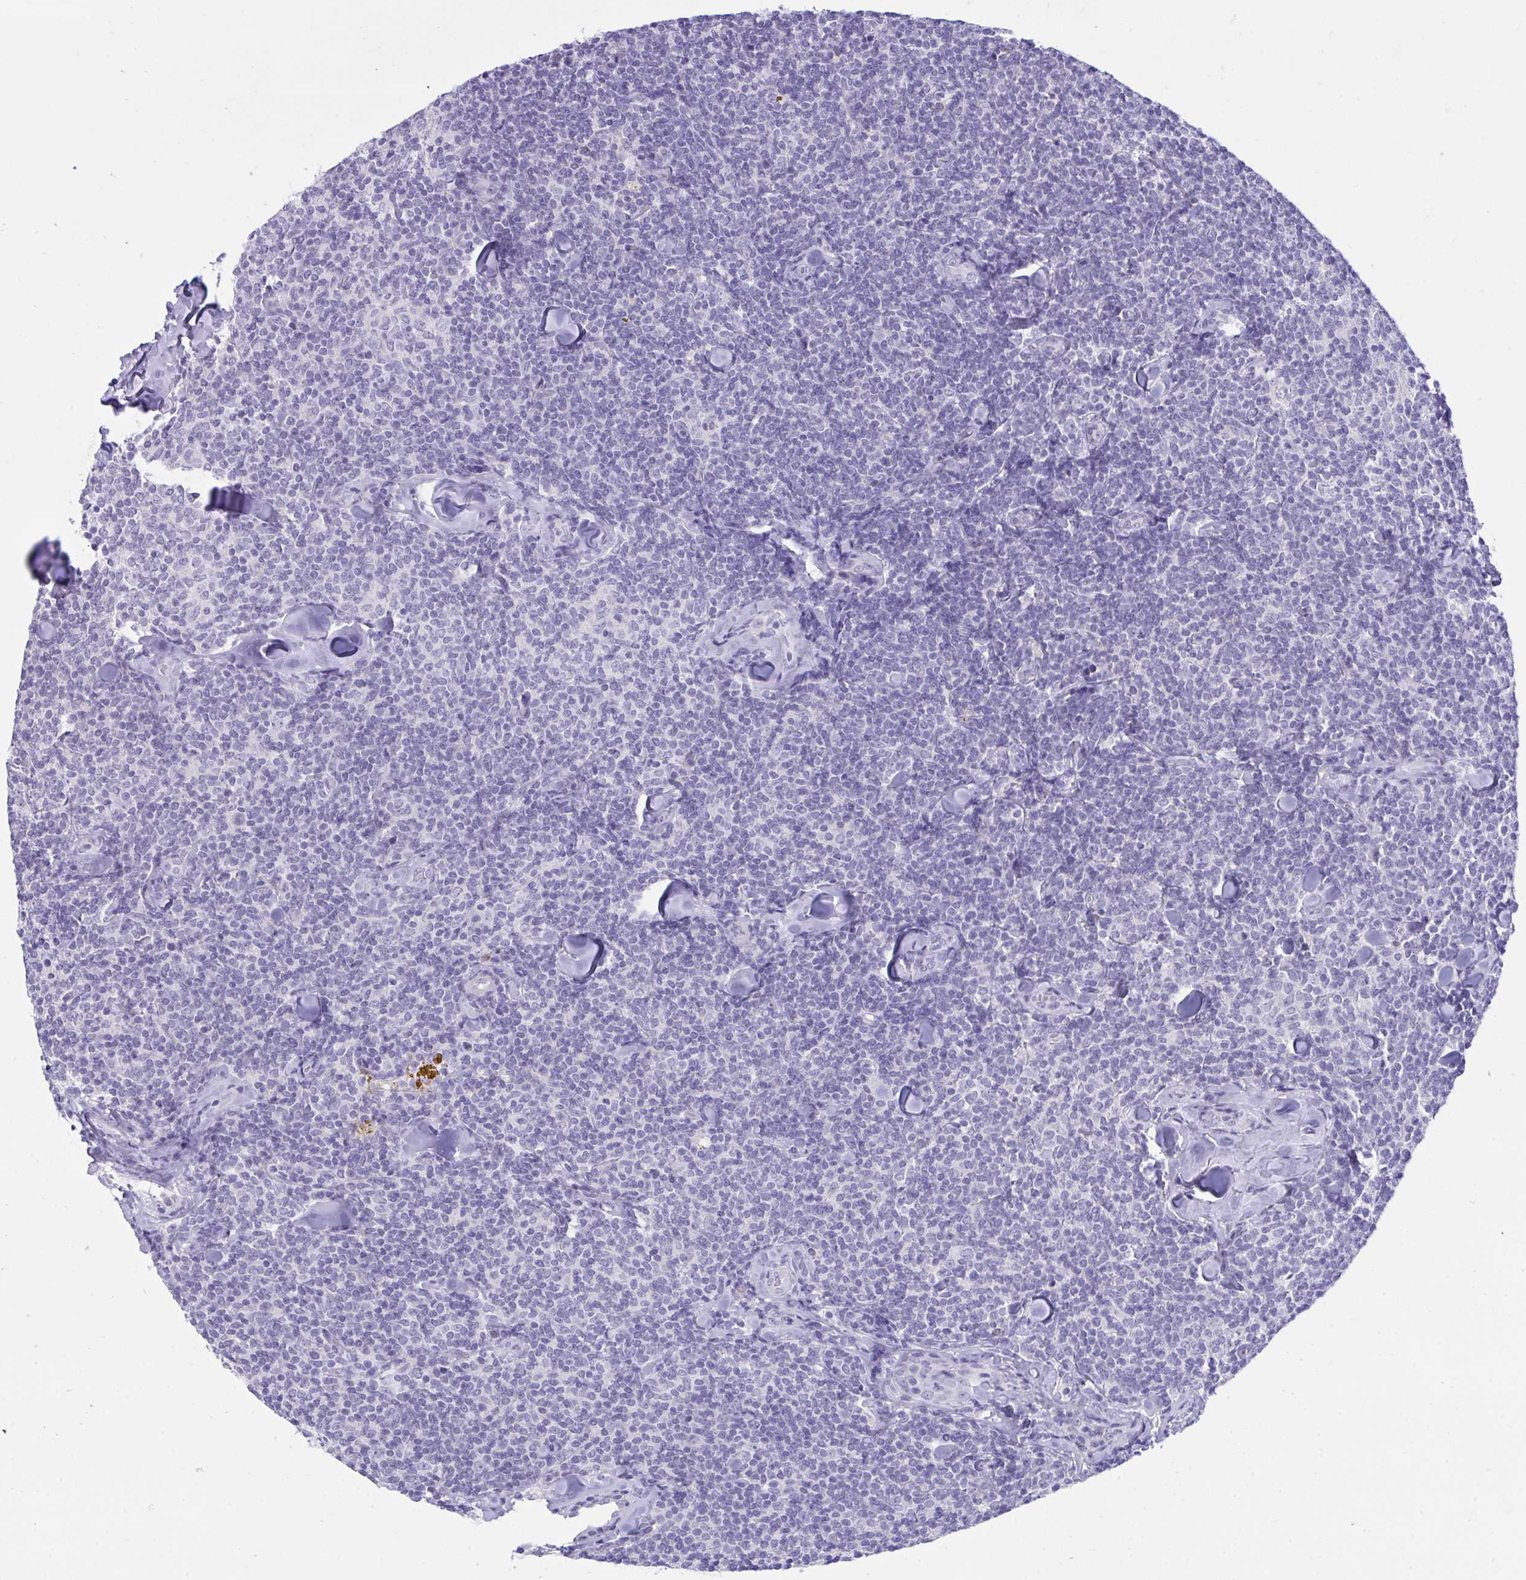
{"staining": {"intensity": "negative", "quantity": "none", "location": "none"}, "tissue": "lymphoma", "cell_type": "Tumor cells", "image_type": "cancer", "snomed": [{"axis": "morphology", "description": "Malignant lymphoma, non-Hodgkin's type, Low grade"}, {"axis": "topography", "description": "Lymph node"}], "caption": "Immunohistochemical staining of low-grade malignant lymphoma, non-Hodgkin's type demonstrates no significant expression in tumor cells.", "gene": "PLEKHH1", "patient": {"sex": "female", "age": 56}}